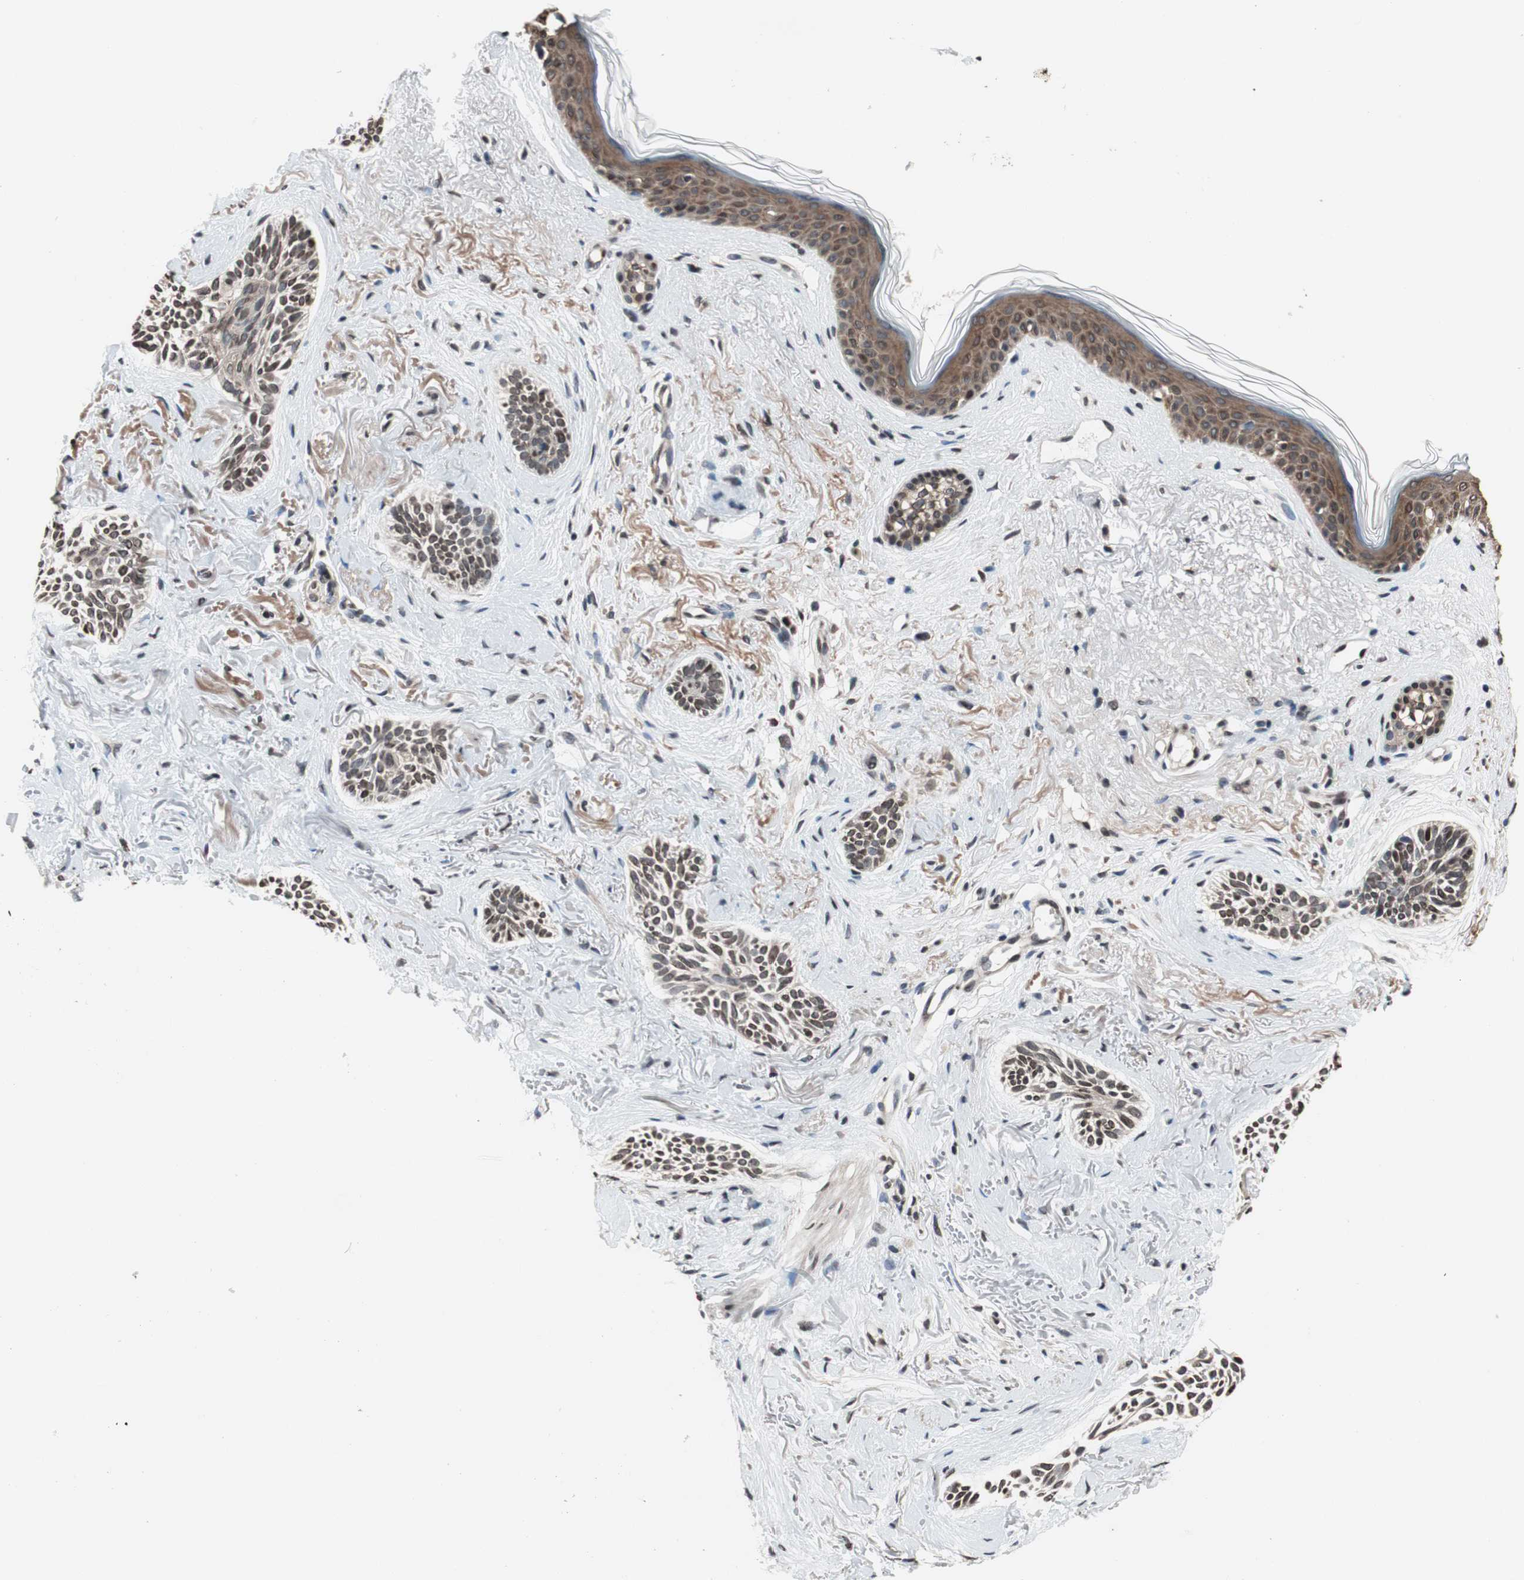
{"staining": {"intensity": "weak", "quantity": ">75%", "location": "nuclear"}, "tissue": "skin cancer", "cell_type": "Tumor cells", "image_type": "cancer", "snomed": [{"axis": "morphology", "description": "Normal tissue, NOS"}, {"axis": "morphology", "description": "Basal cell carcinoma"}, {"axis": "topography", "description": "Skin"}], "caption": "Basal cell carcinoma (skin) stained with a protein marker displays weak staining in tumor cells.", "gene": "RFC1", "patient": {"sex": "female", "age": 84}}